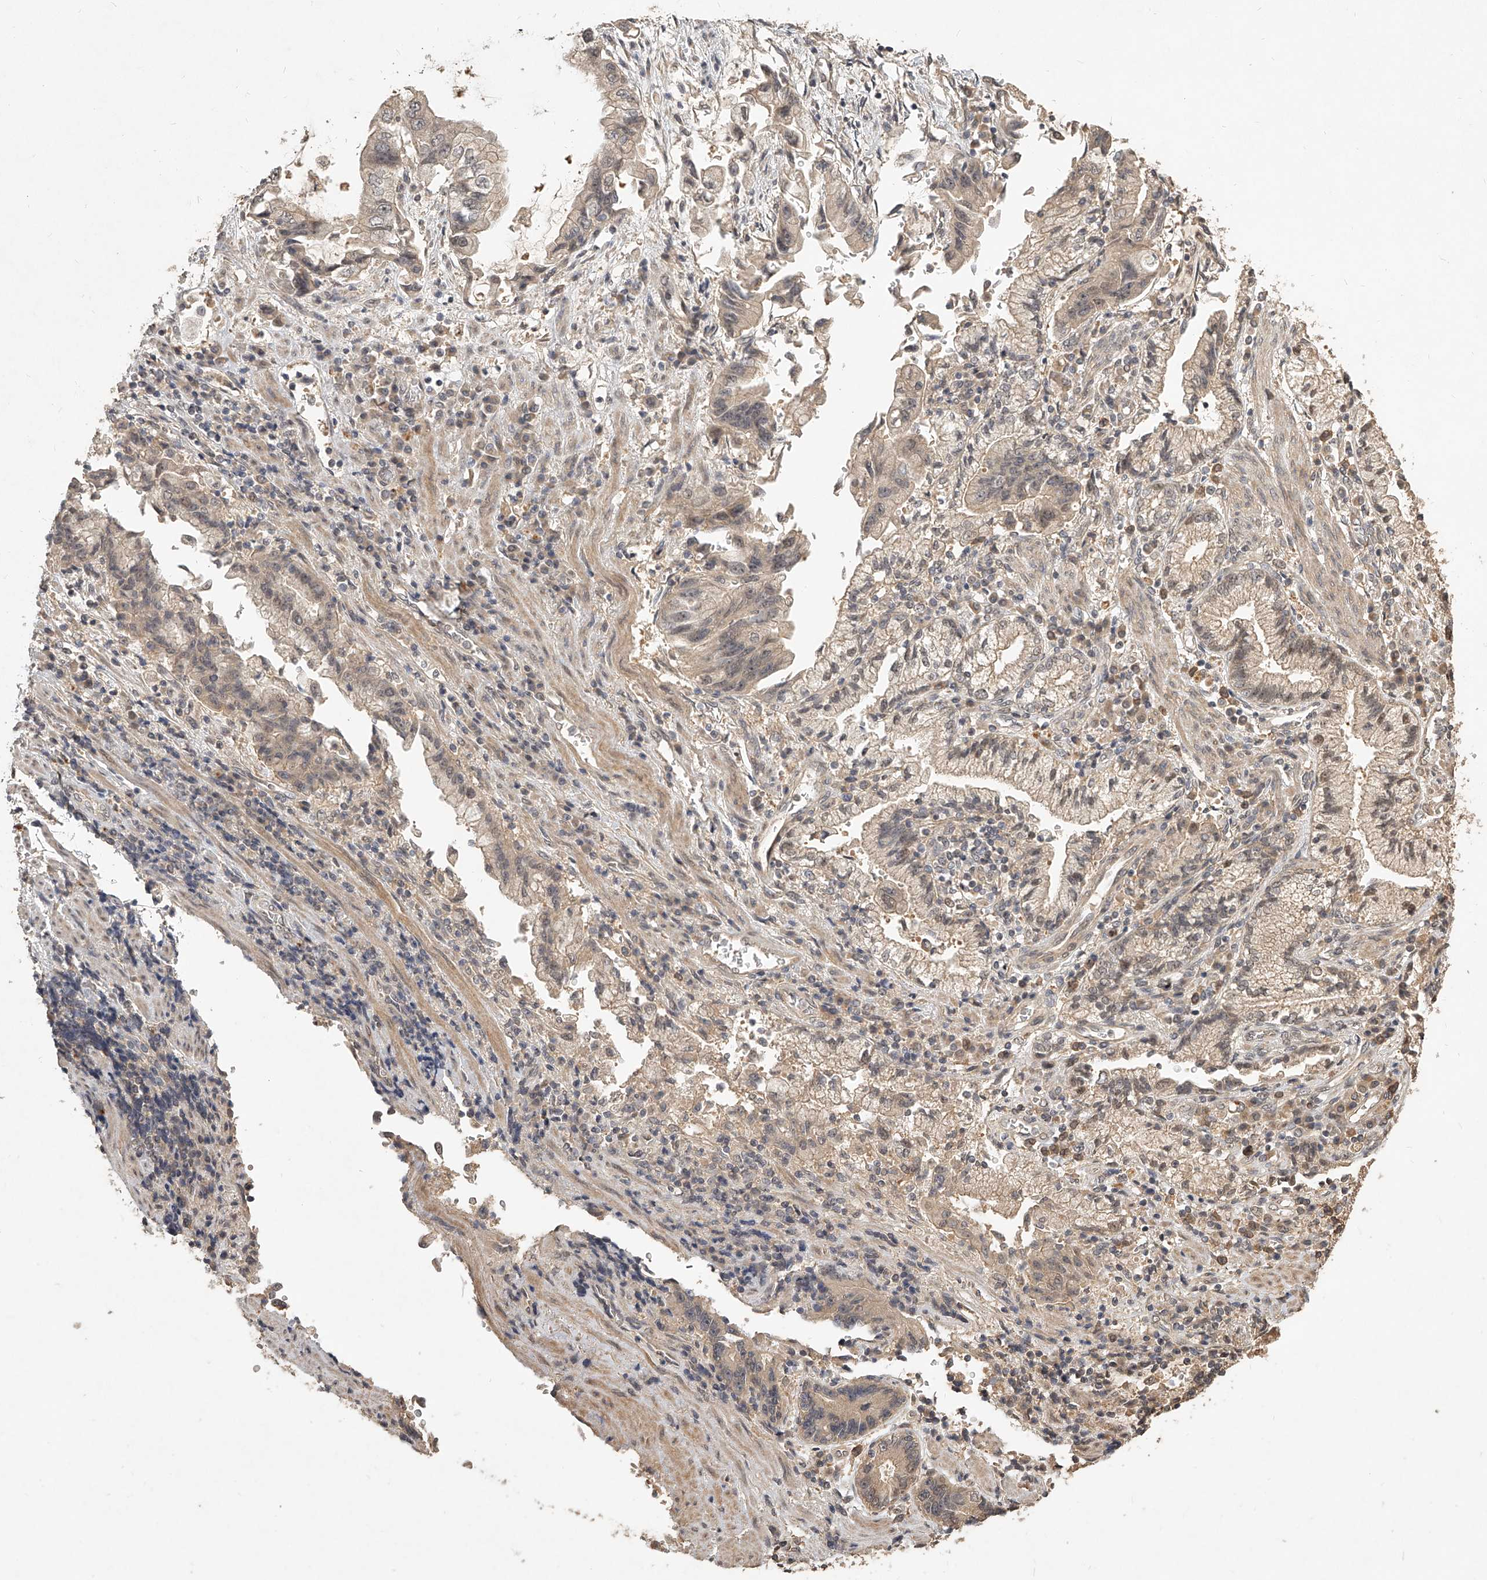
{"staining": {"intensity": "weak", "quantity": "25%-75%", "location": "cytoplasmic/membranous"}, "tissue": "stomach cancer", "cell_type": "Tumor cells", "image_type": "cancer", "snomed": [{"axis": "morphology", "description": "Adenocarcinoma, NOS"}, {"axis": "topography", "description": "Stomach"}], "caption": "Weak cytoplasmic/membranous protein staining is present in approximately 25%-75% of tumor cells in adenocarcinoma (stomach).", "gene": "SLC37A1", "patient": {"sex": "male", "age": 62}}